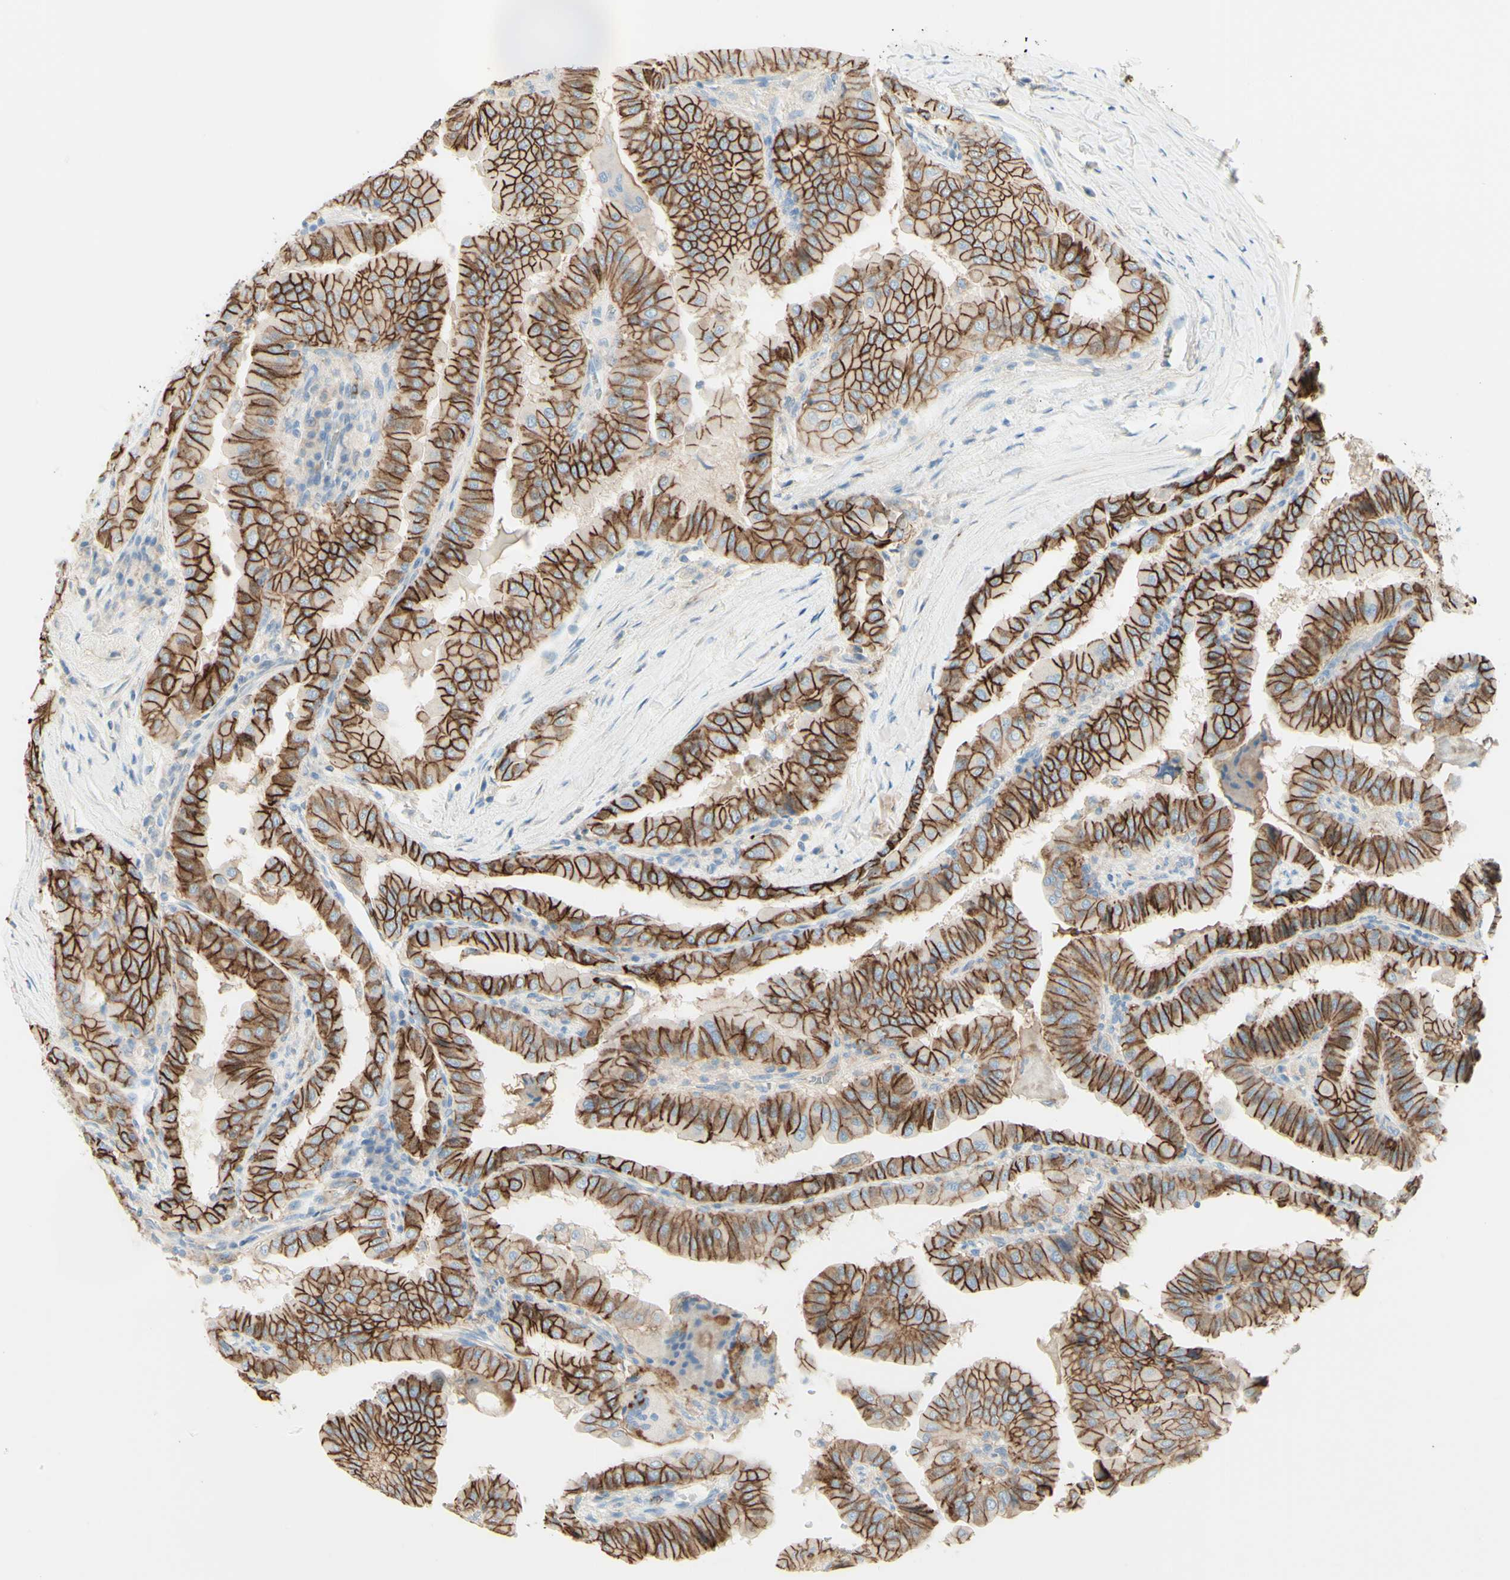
{"staining": {"intensity": "moderate", "quantity": ">75%", "location": "cytoplasmic/membranous"}, "tissue": "thyroid cancer", "cell_type": "Tumor cells", "image_type": "cancer", "snomed": [{"axis": "morphology", "description": "Papillary adenocarcinoma, NOS"}, {"axis": "topography", "description": "Thyroid gland"}], "caption": "Papillary adenocarcinoma (thyroid) tissue demonstrates moderate cytoplasmic/membranous positivity in about >75% of tumor cells, visualized by immunohistochemistry.", "gene": "ALCAM", "patient": {"sex": "male", "age": 33}}